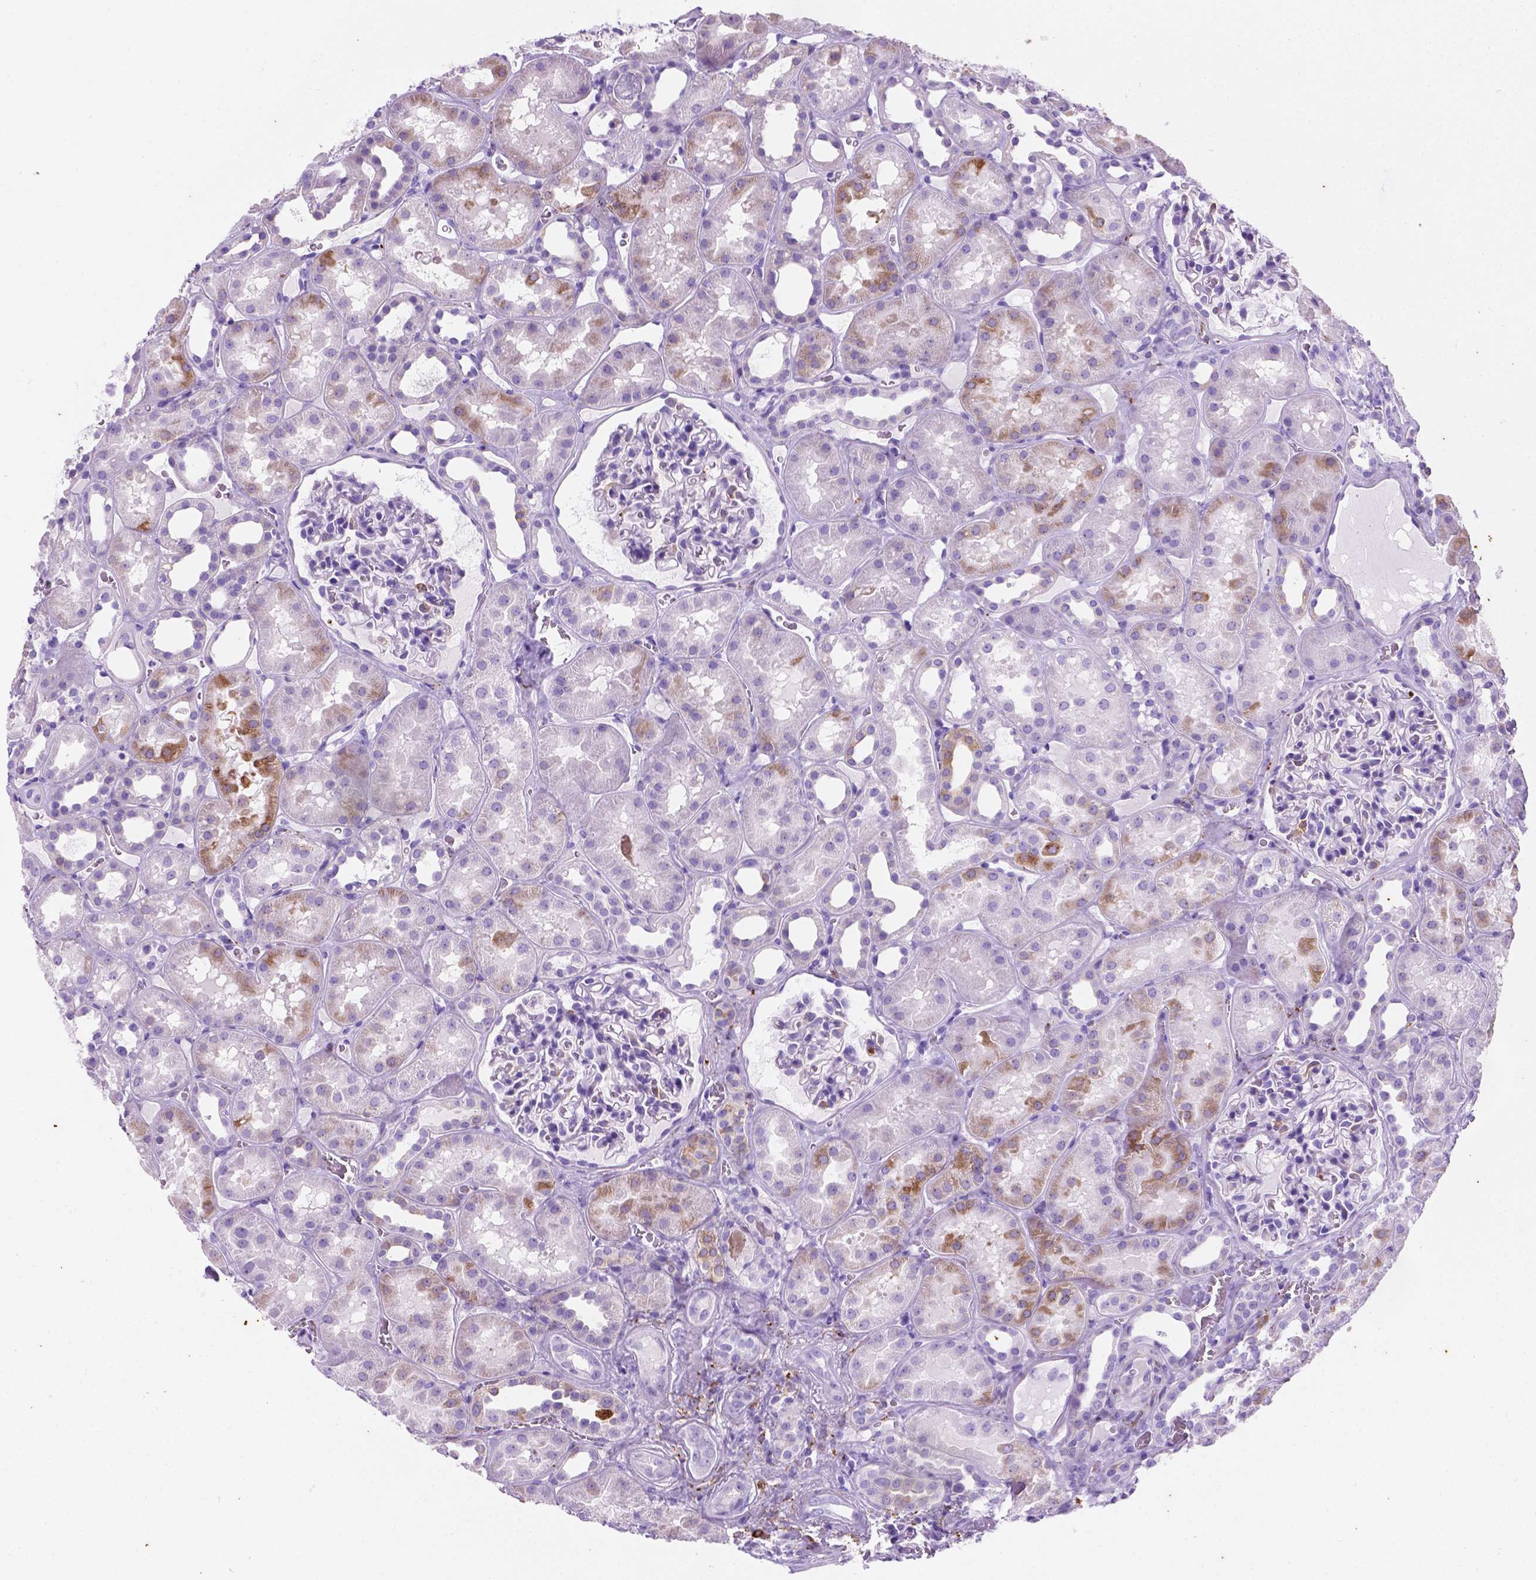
{"staining": {"intensity": "negative", "quantity": "none", "location": "none"}, "tissue": "kidney", "cell_type": "Cells in glomeruli", "image_type": "normal", "snomed": [{"axis": "morphology", "description": "Normal tissue, NOS"}, {"axis": "topography", "description": "Kidney"}], "caption": "Immunohistochemical staining of unremarkable human kidney reveals no significant positivity in cells in glomeruli.", "gene": "MACF1", "patient": {"sex": "female", "age": 41}}